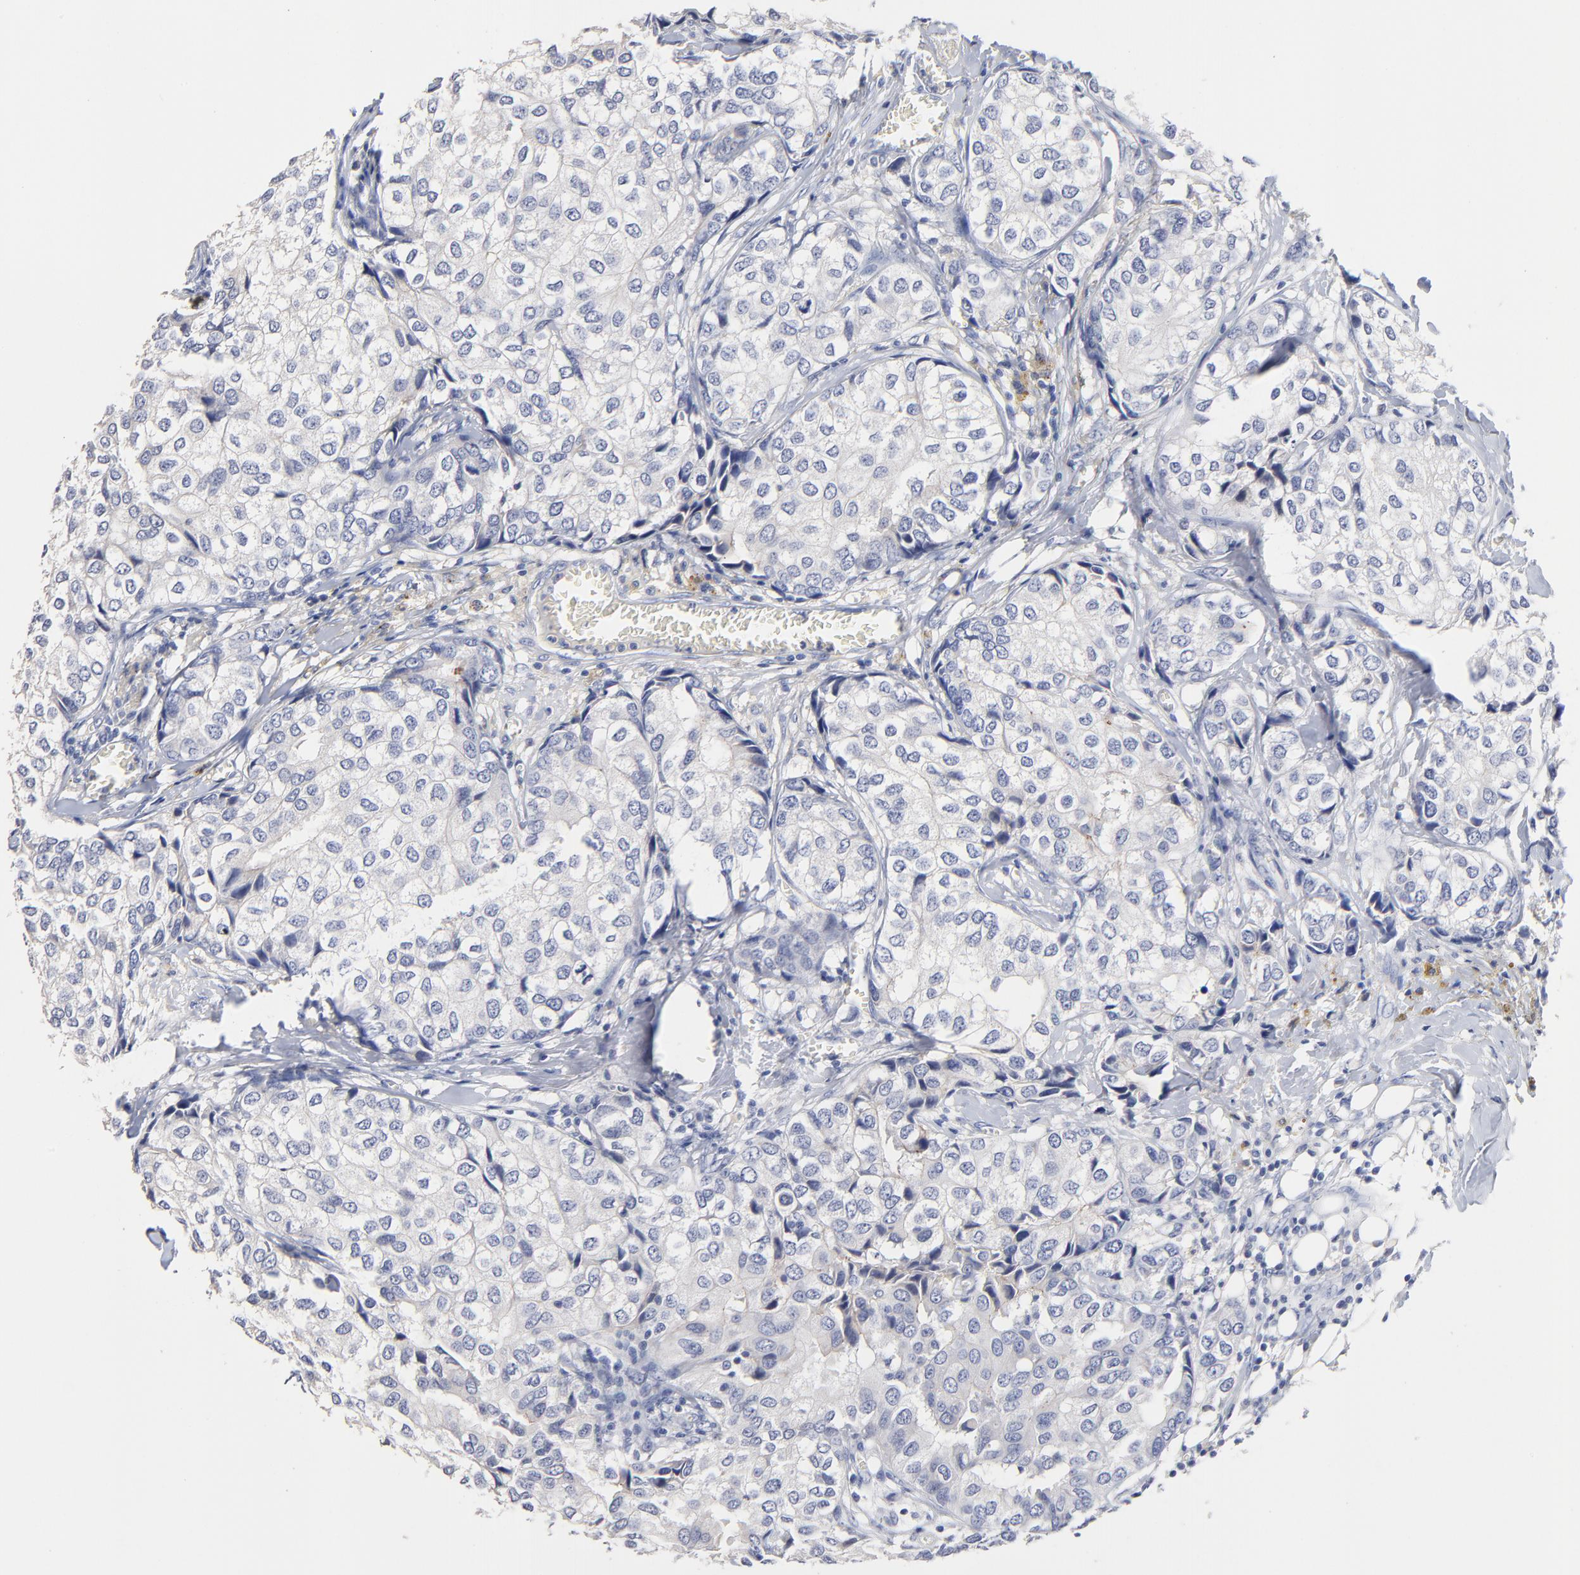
{"staining": {"intensity": "negative", "quantity": "none", "location": "none"}, "tissue": "breast cancer", "cell_type": "Tumor cells", "image_type": "cancer", "snomed": [{"axis": "morphology", "description": "Duct carcinoma"}, {"axis": "topography", "description": "Breast"}], "caption": "There is no significant expression in tumor cells of breast cancer (infiltrating ductal carcinoma).", "gene": "CXADR", "patient": {"sex": "female", "age": 68}}